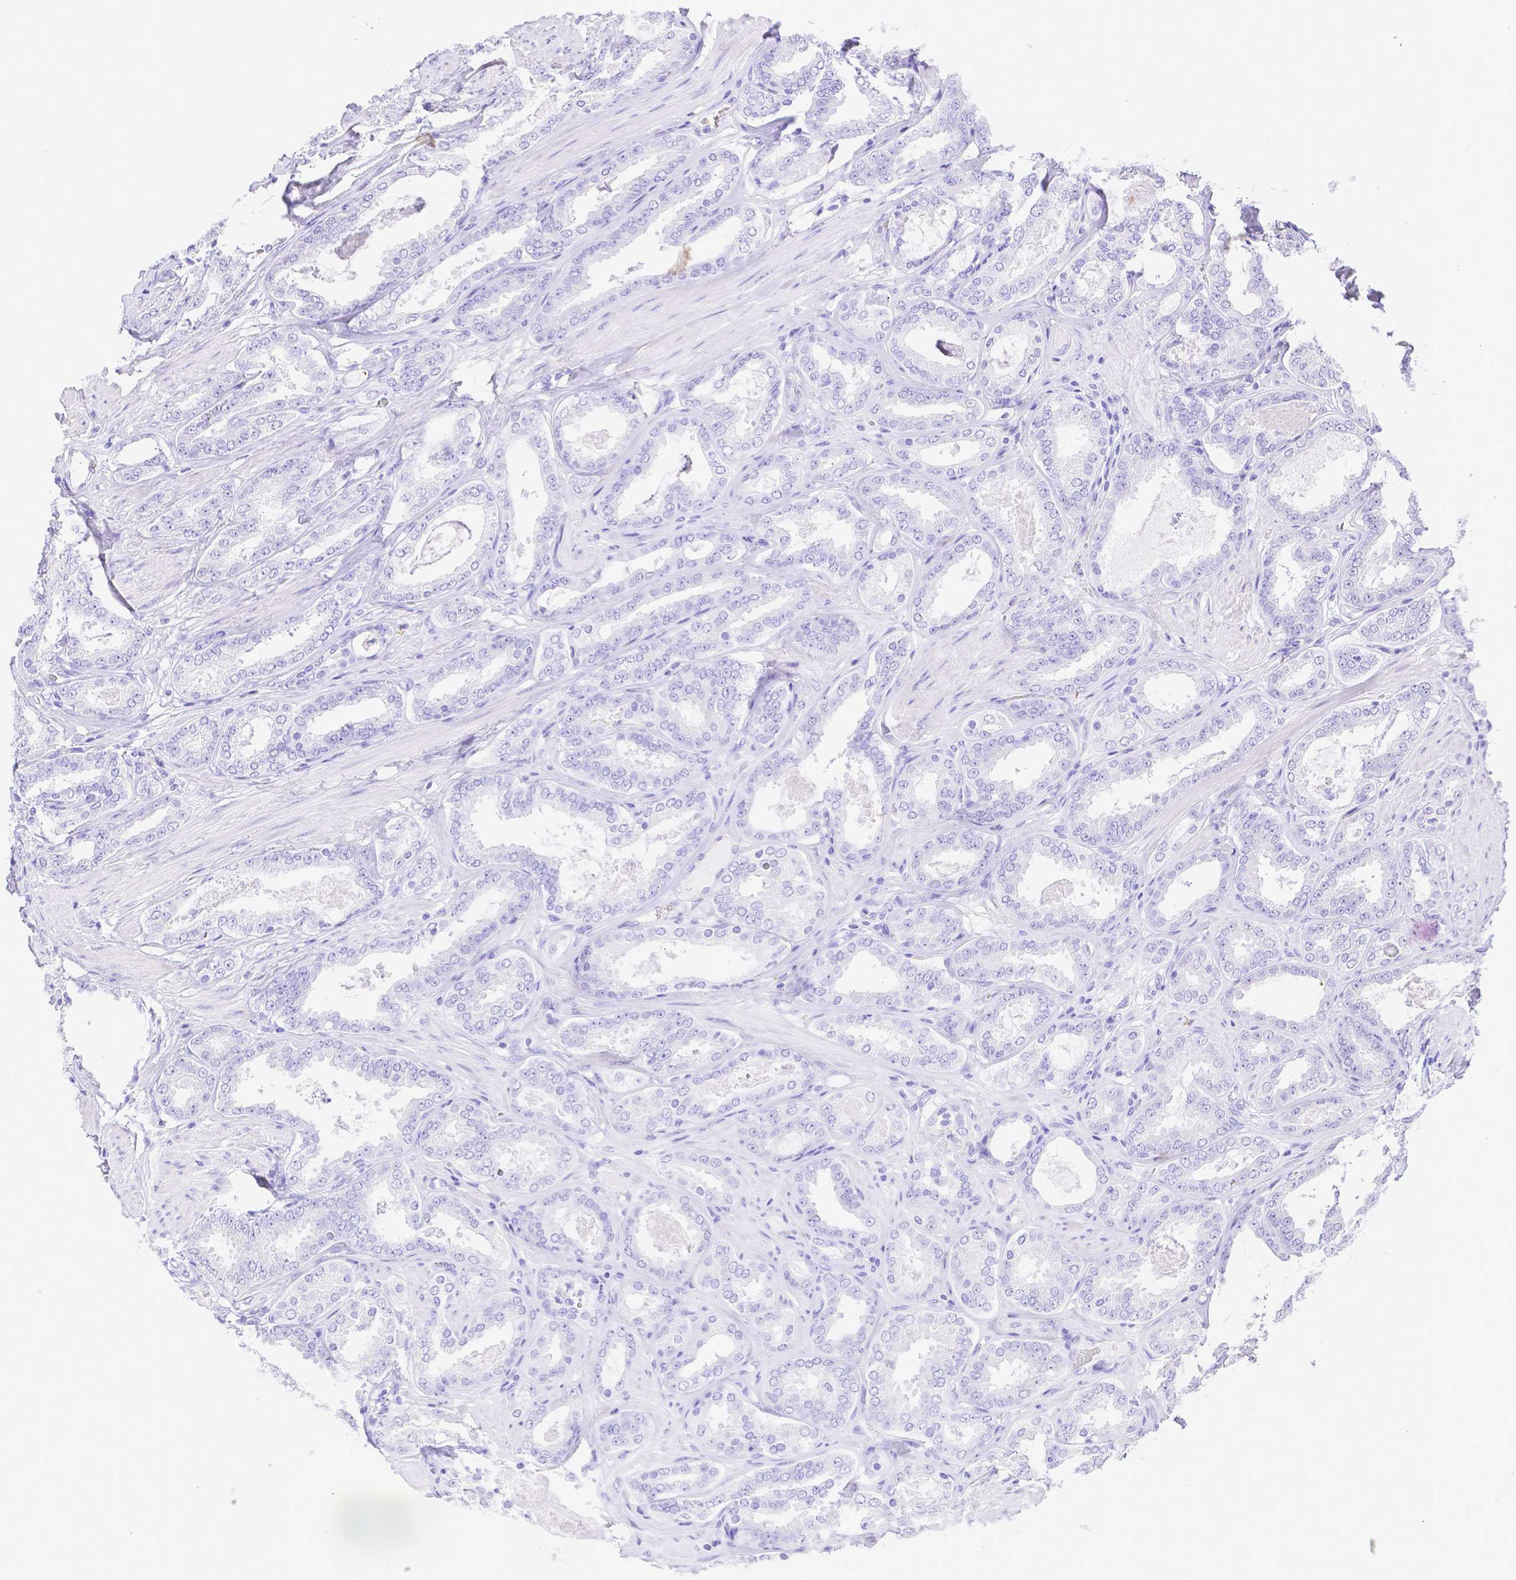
{"staining": {"intensity": "negative", "quantity": "none", "location": "none"}, "tissue": "prostate cancer", "cell_type": "Tumor cells", "image_type": "cancer", "snomed": [{"axis": "morphology", "description": "Adenocarcinoma, High grade"}, {"axis": "topography", "description": "Prostate"}], "caption": "High magnification brightfield microscopy of adenocarcinoma (high-grade) (prostate) stained with DAB (brown) and counterstained with hematoxylin (blue): tumor cells show no significant expression.", "gene": "SMR3A", "patient": {"sex": "male", "age": 63}}